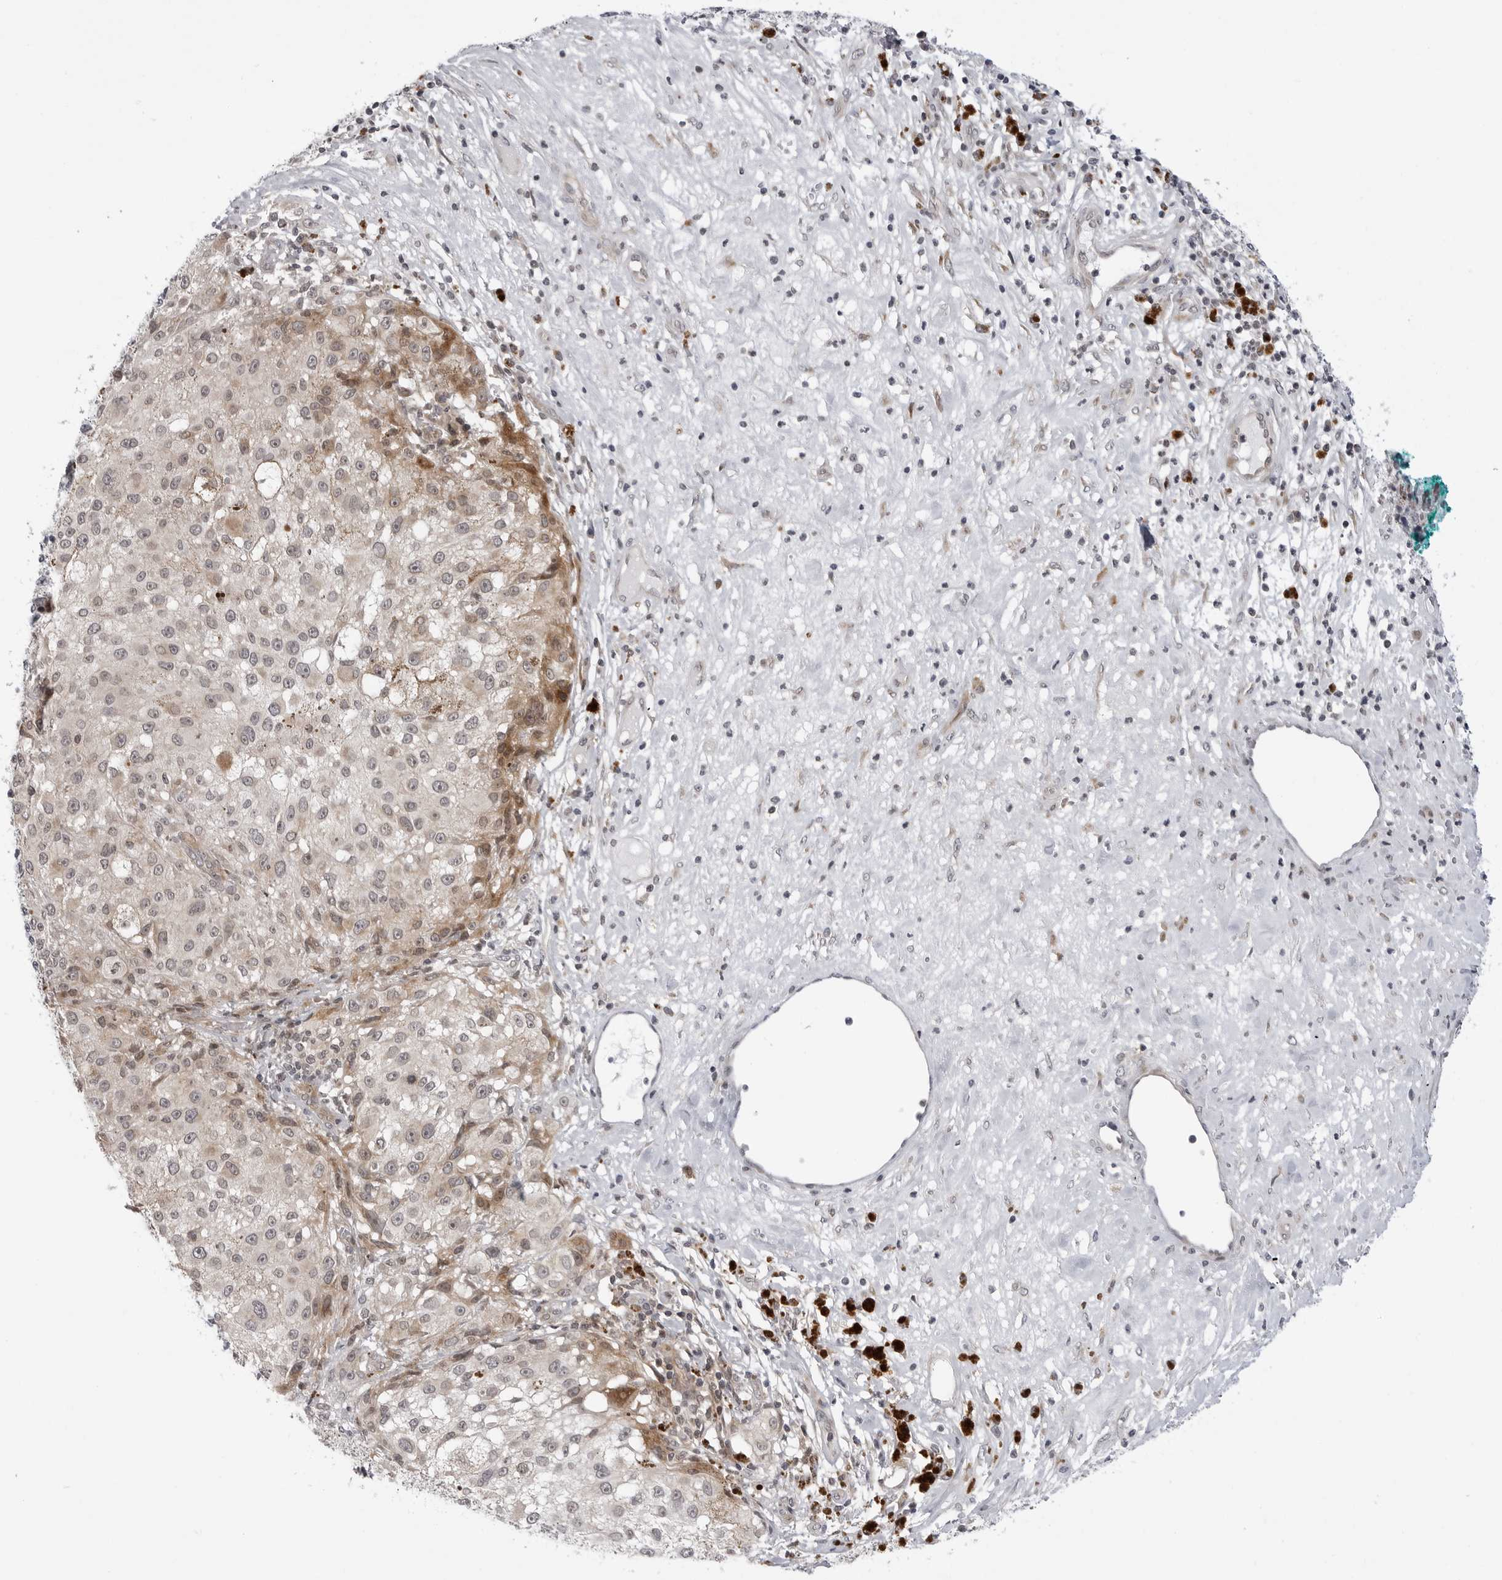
{"staining": {"intensity": "moderate", "quantity": "<25%", "location": "cytoplasmic/membranous"}, "tissue": "melanoma", "cell_type": "Tumor cells", "image_type": "cancer", "snomed": [{"axis": "morphology", "description": "Necrosis, NOS"}, {"axis": "morphology", "description": "Malignant melanoma, NOS"}, {"axis": "topography", "description": "Skin"}], "caption": "The micrograph shows immunohistochemical staining of malignant melanoma. There is moderate cytoplasmic/membranous expression is present in about <25% of tumor cells.", "gene": "ADAMTS5", "patient": {"sex": "female", "age": 87}}